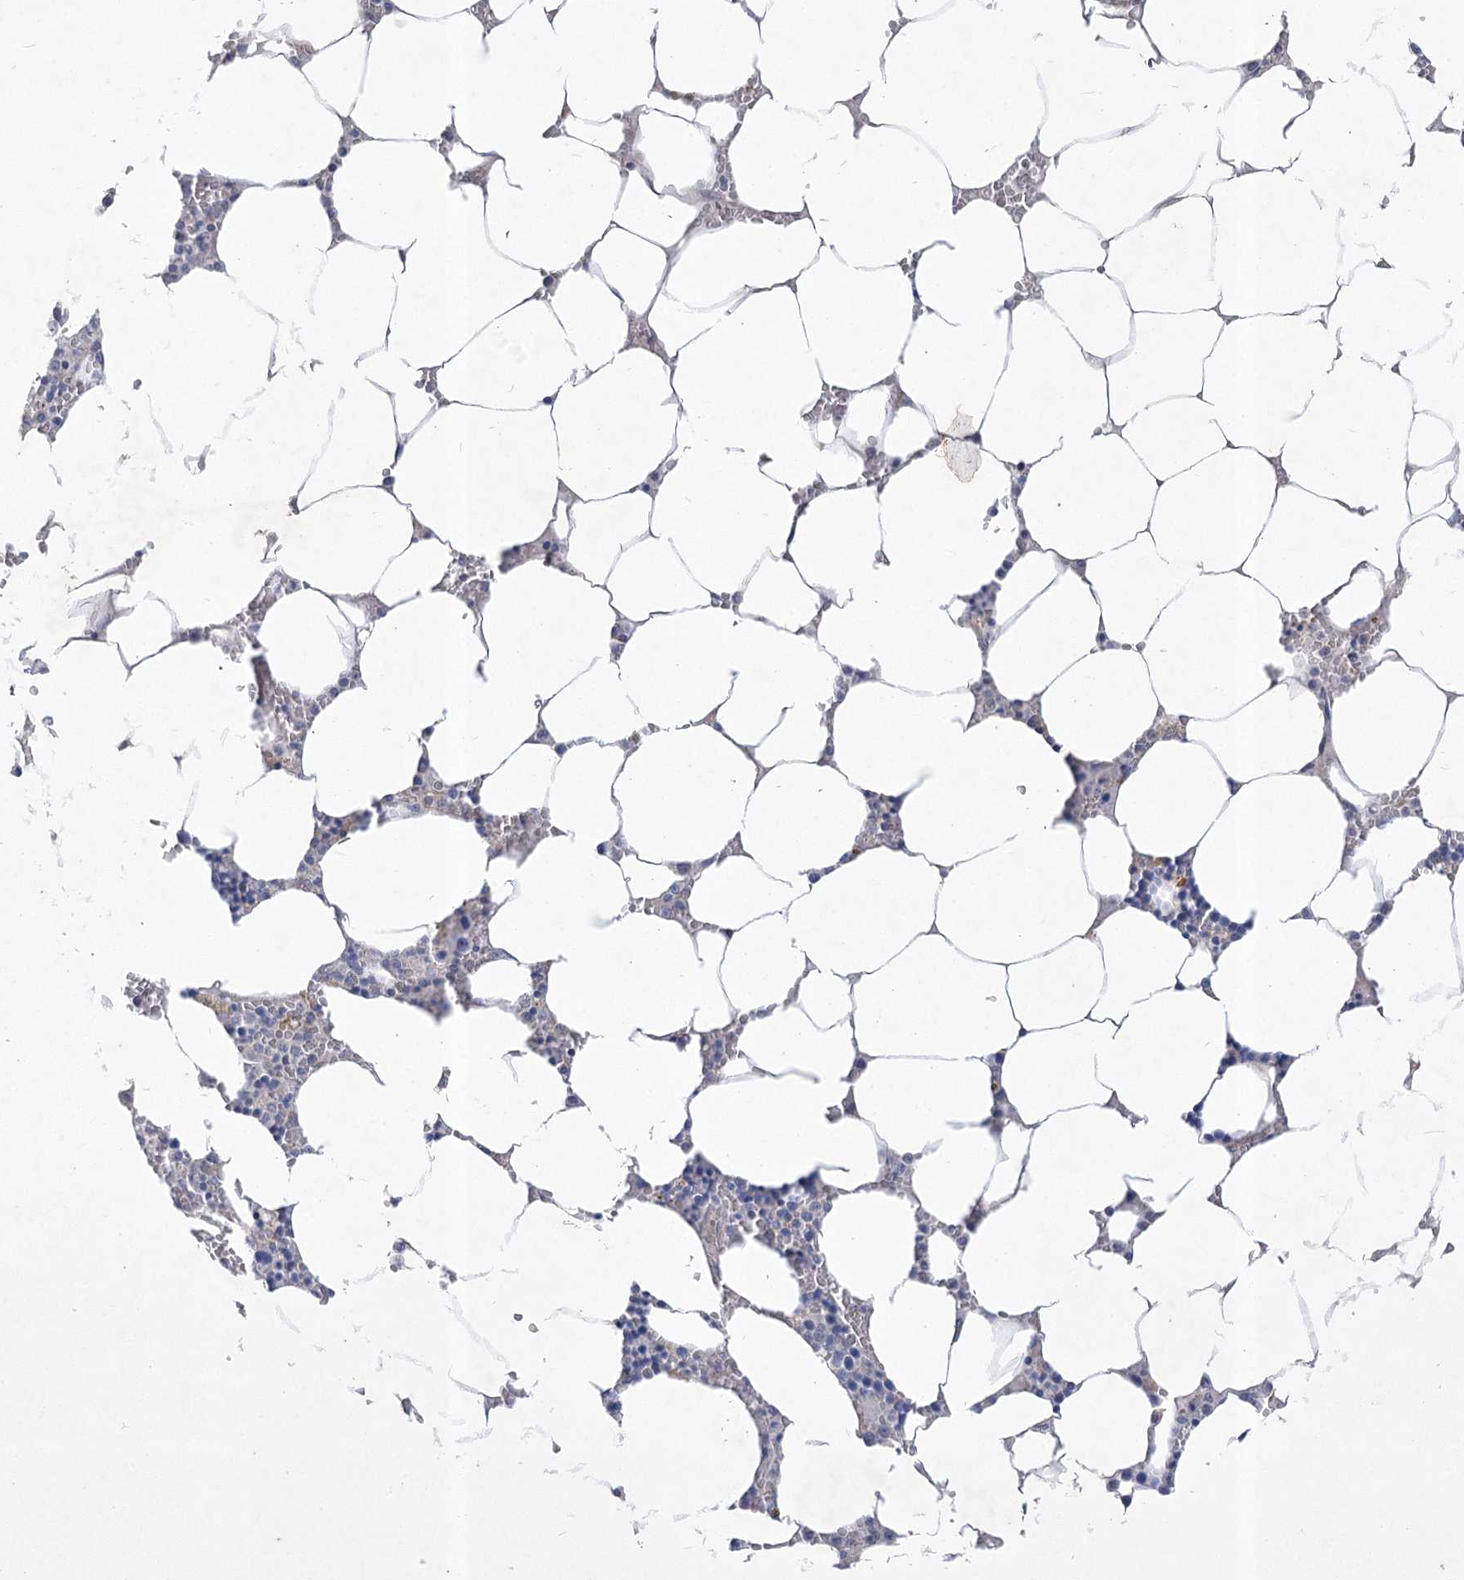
{"staining": {"intensity": "negative", "quantity": "none", "location": "none"}, "tissue": "bone marrow", "cell_type": "Hematopoietic cells", "image_type": "normal", "snomed": [{"axis": "morphology", "description": "Normal tissue, NOS"}, {"axis": "topography", "description": "Bone marrow"}], "caption": "IHC of normal bone marrow shows no expression in hematopoietic cells. (Brightfield microscopy of DAB IHC at high magnification).", "gene": "ITSN2", "patient": {"sex": "male", "age": 70}}